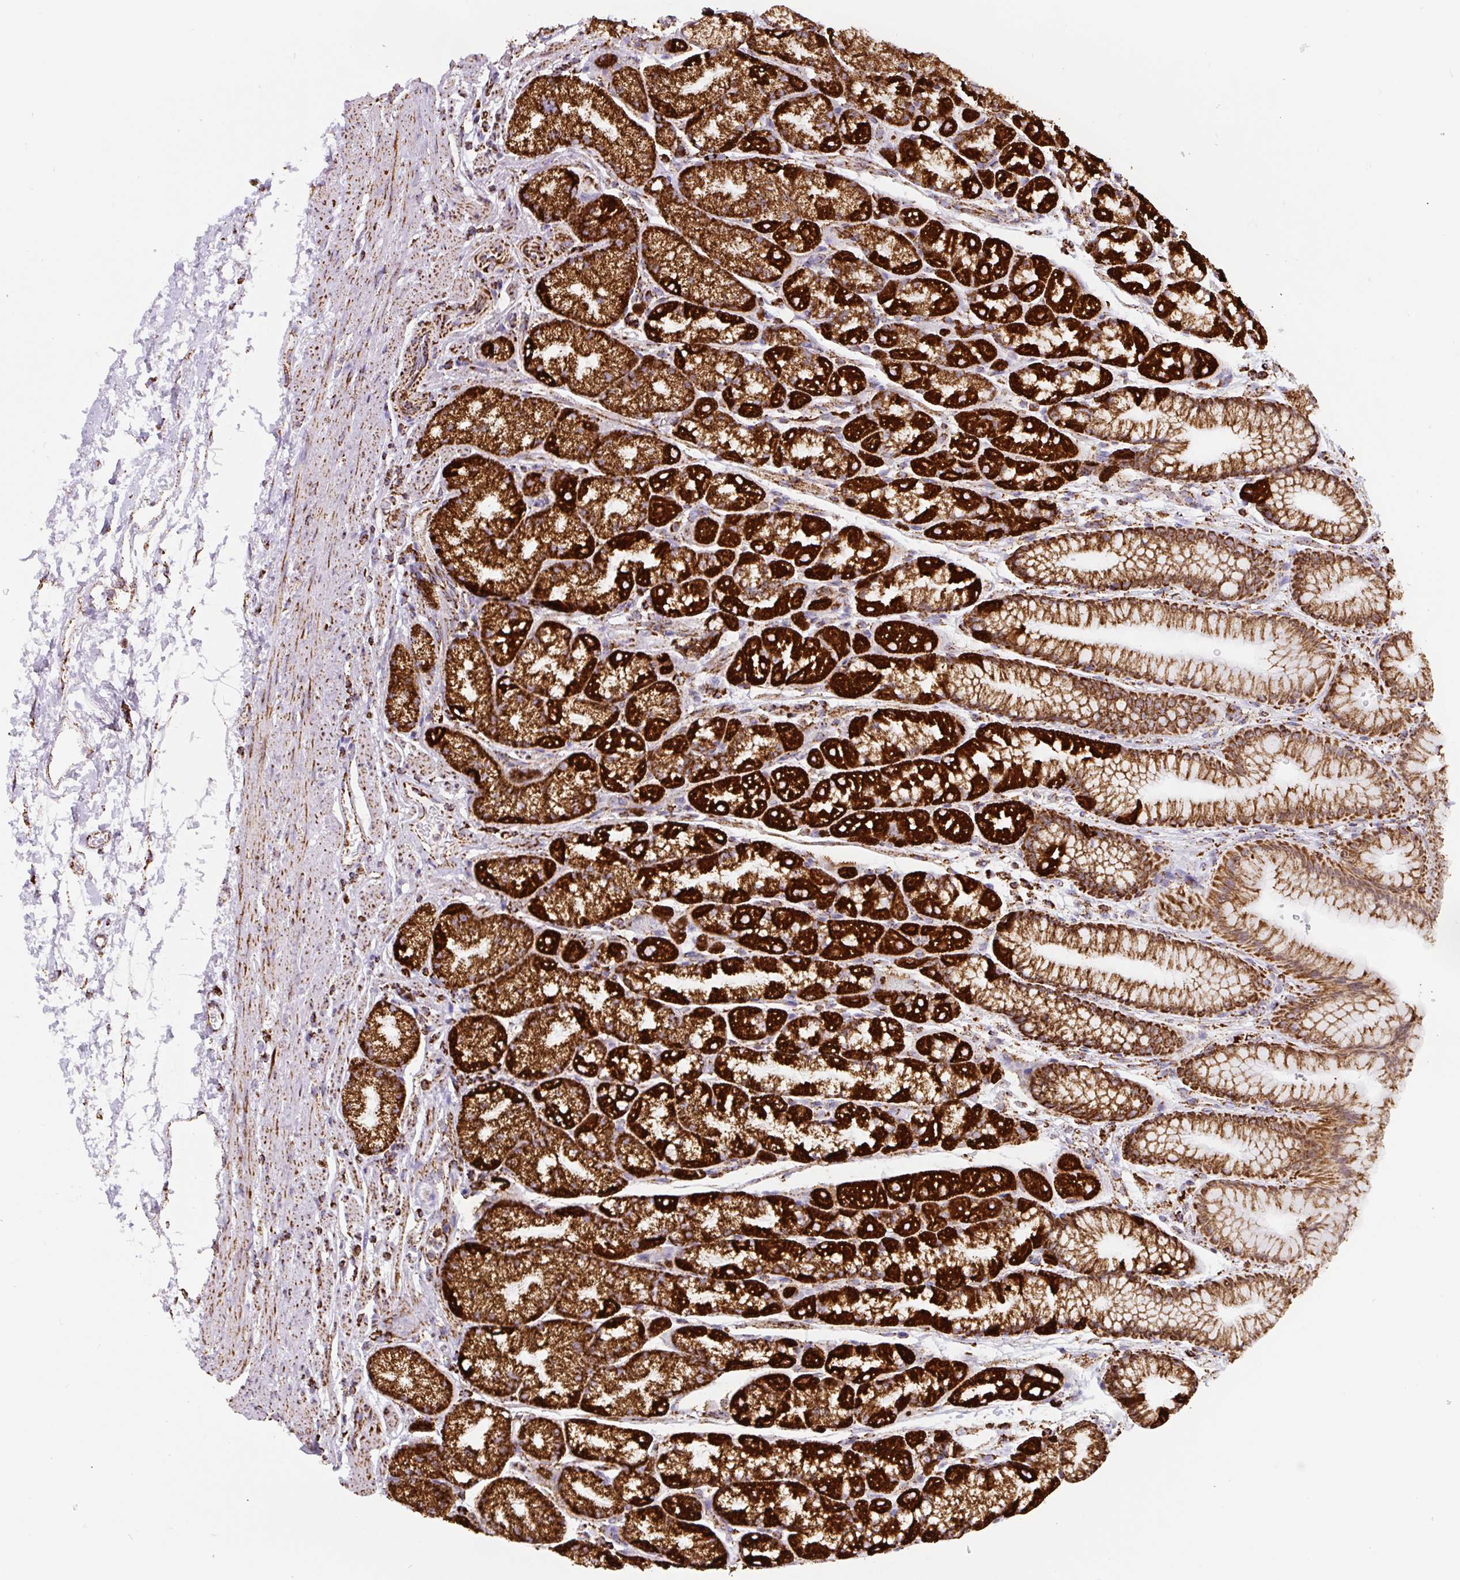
{"staining": {"intensity": "strong", "quantity": ">75%", "location": "cytoplasmic/membranous"}, "tissue": "stomach", "cell_type": "Glandular cells", "image_type": "normal", "snomed": [{"axis": "morphology", "description": "Normal tissue, NOS"}, {"axis": "topography", "description": "Stomach, lower"}], "caption": "Immunohistochemistry (IHC) of unremarkable stomach exhibits high levels of strong cytoplasmic/membranous staining in about >75% of glandular cells.", "gene": "ATP5F1A", "patient": {"sex": "male", "age": 67}}